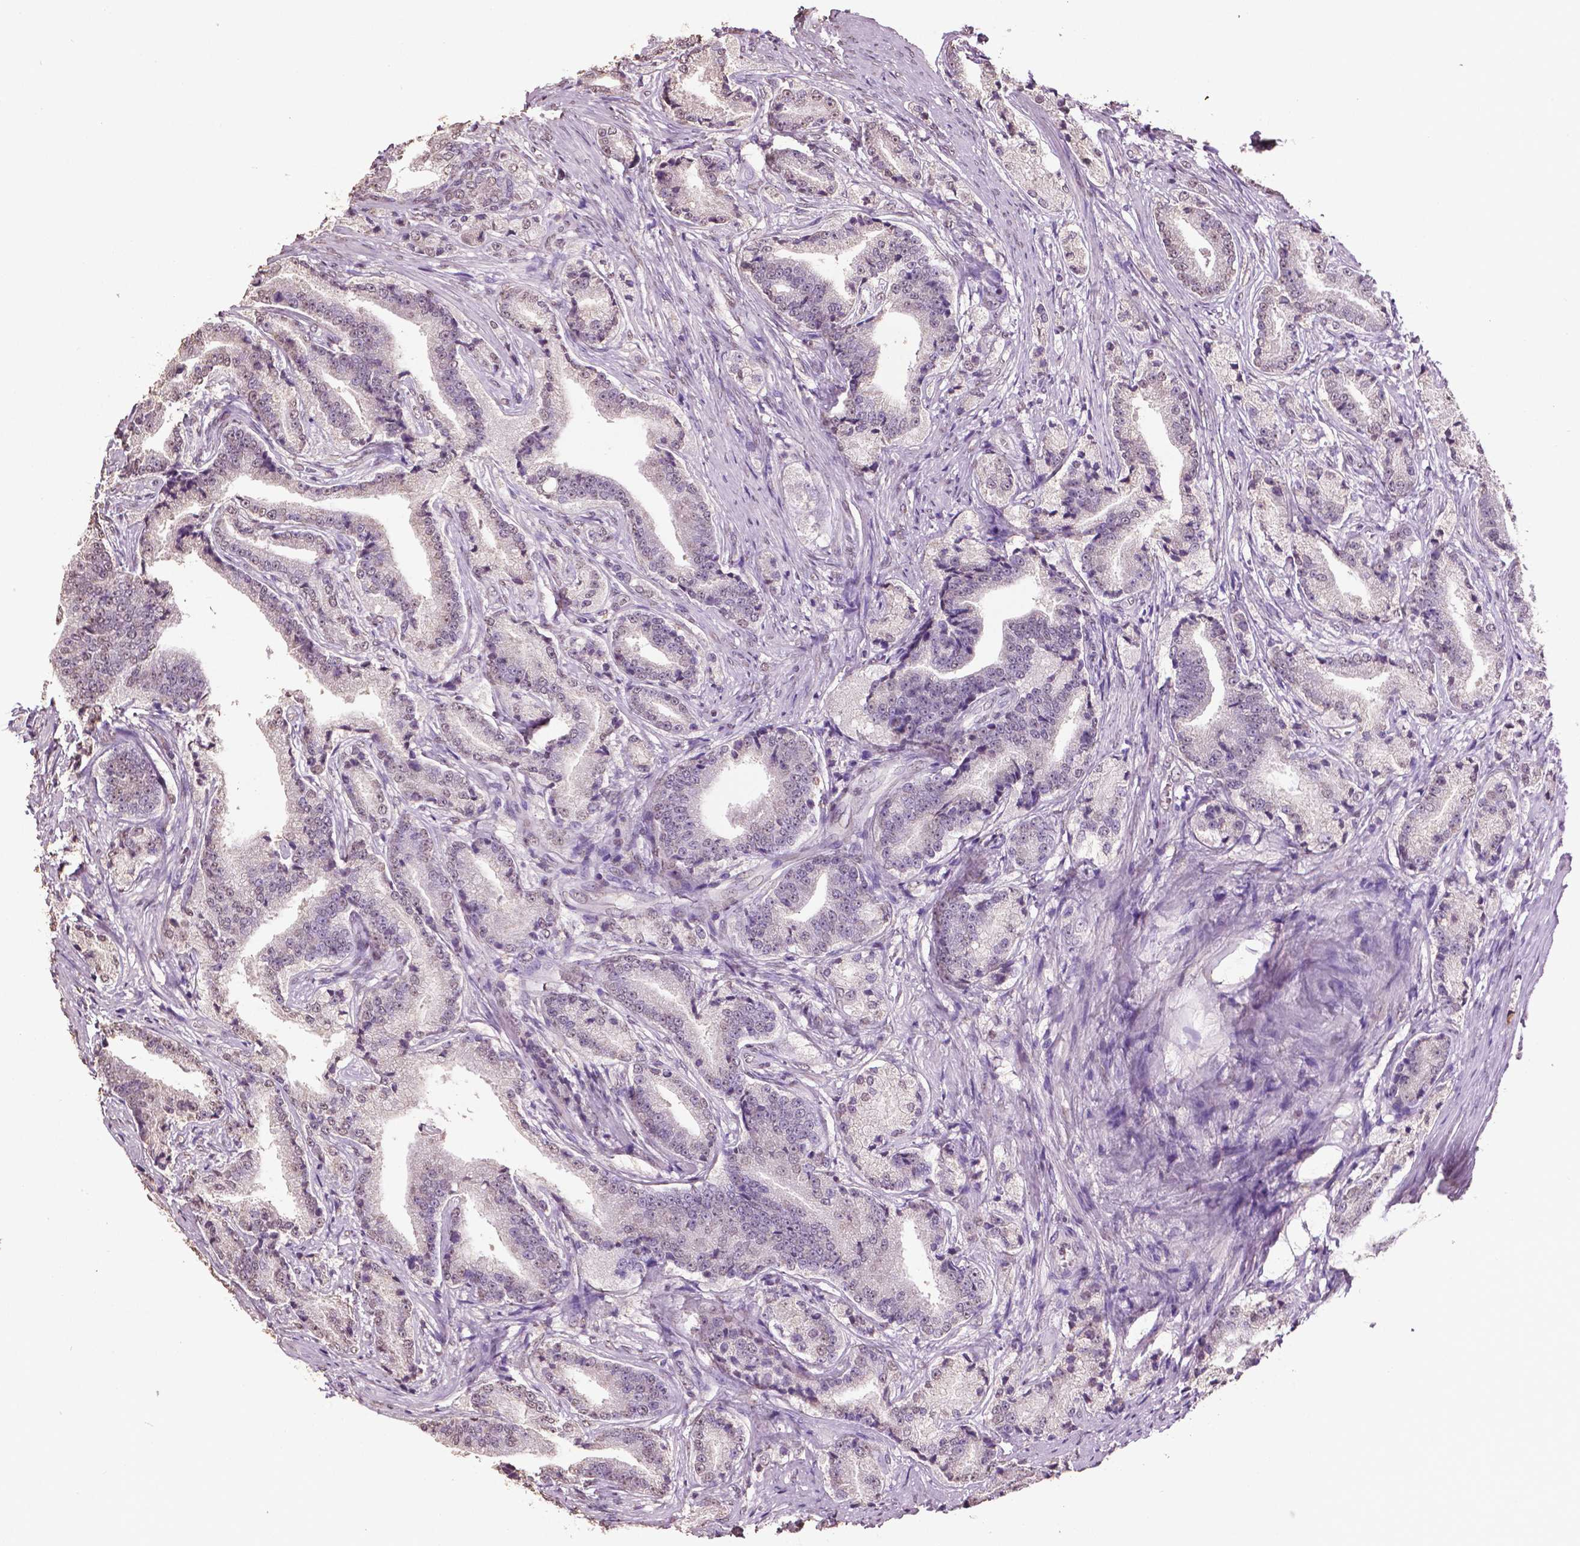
{"staining": {"intensity": "negative", "quantity": "none", "location": "none"}, "tissue": "prostate cancer", "cell_type": "Tumor cells", "image_type": "cancer", "snomed": [{"axis": "morphology", "description": "Adenocarcinoma, High grade"}, {"axis": "topography", "description": "Prostate and seminal vesicle, NOS"}], "caption": "IHC of human prostate high-grade adenocarcinoma reveals no expression in tumor cells. Nuclei are stained in blue.", "gene": "RUNX3", "patient": {"sex": "male", "age": 61}}